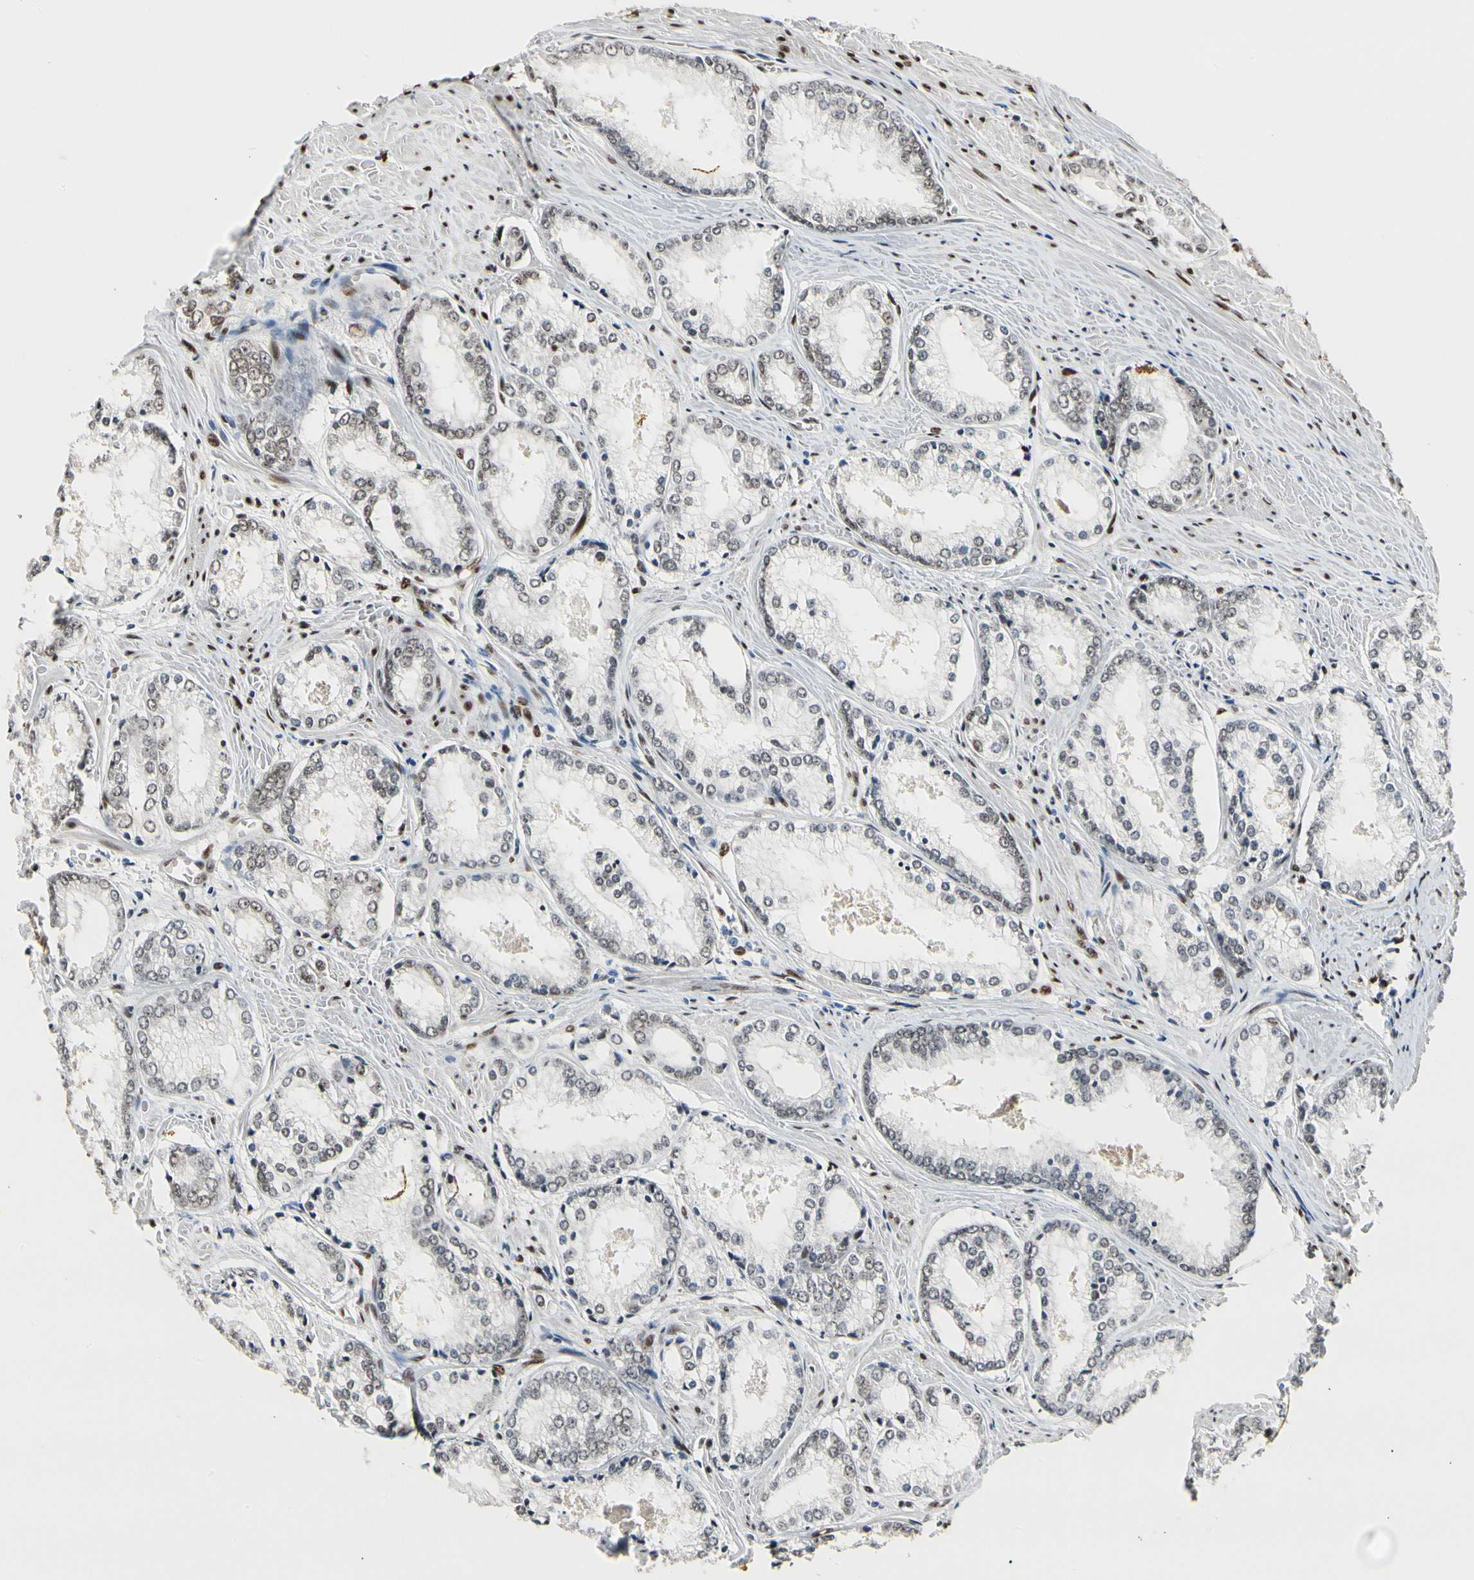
{"staining": {"intensity": "weak", "quantity": ">75%", "location": "nuclear"}, "tissue": "prostate cancer", "cell_type": "Tumor cells", "image_type": "cancer", "snomed": [{"axis": "morphology", "description": "Adenocarcinoma, Low grade"}, {"axis": "topography", "description": "Prostate"}], "caption": "A photomicrograph of human prostate cancer (adenocarcinoma (low-grade)) stained for a protein exhibits weak nuclear brown staining in tumor cells. The protein is stained brown, and the nuclei are stained in blue (DAB (3,3'-diaminobenzidine) IHC with brightfield microscopy, high magnification).", "gene": "NFIA", "patient": {"sex": "male", "age": 64}}